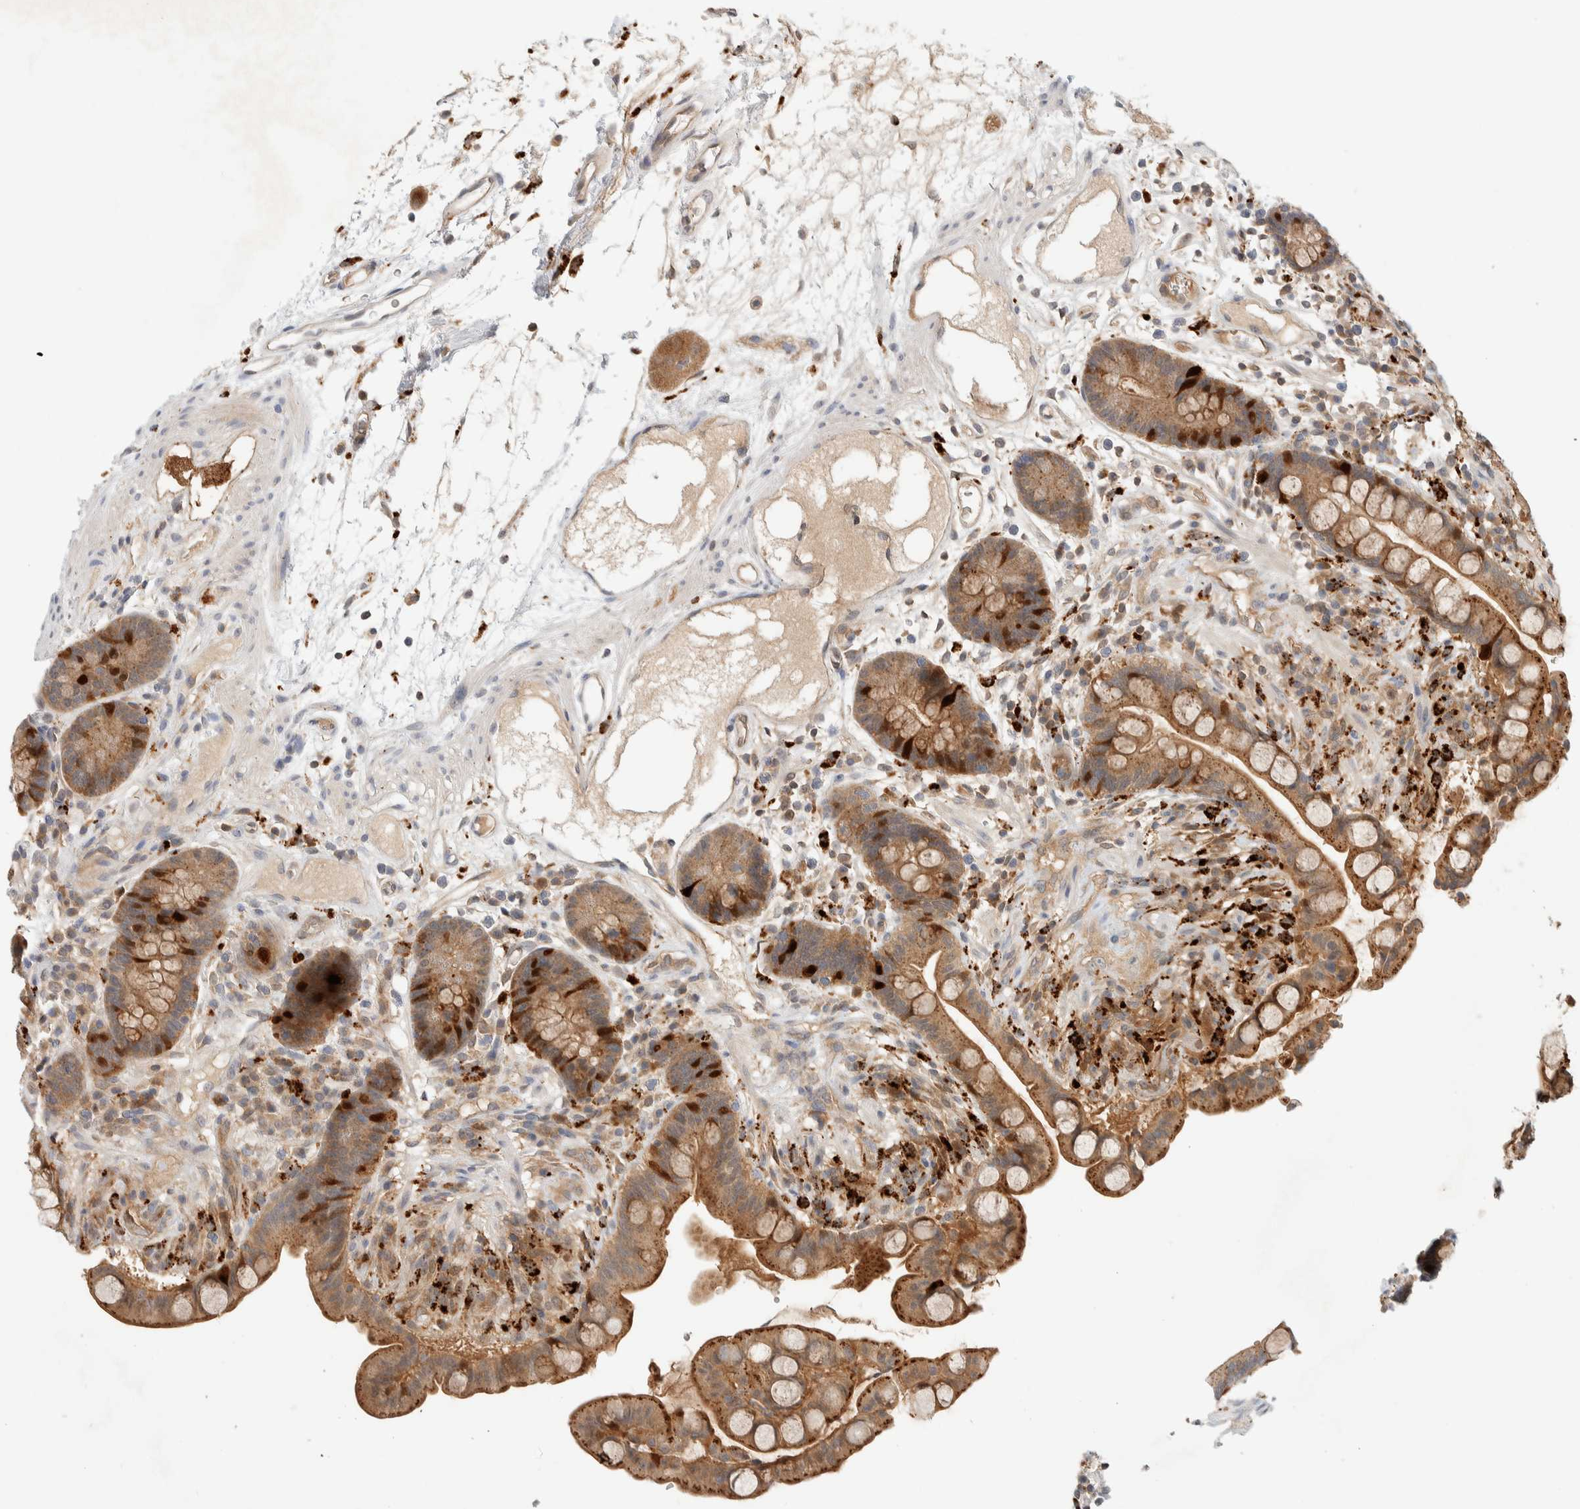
{"staining": {"intensity": "weak", "quantity": ">75%", "location": "cytoplasmic/membranous"}, "tissue": "colon", "cell_type": "Endothelial cells", "image_type": "normal", "snomed": [{"axis": "morphology", "description": "Normal tissue, NOS"}, {"axis": "topography", "description": "Colon"}], "caption": "IHC (DAB (3,3'-diaminobenzidine)) staining of unremarkable human colon displays weak cytoplasmic/membranous protein expression in about >75% of endothelial cells.", "gene": "GCLM", "patient": {"sex": "male", "age": 73}}